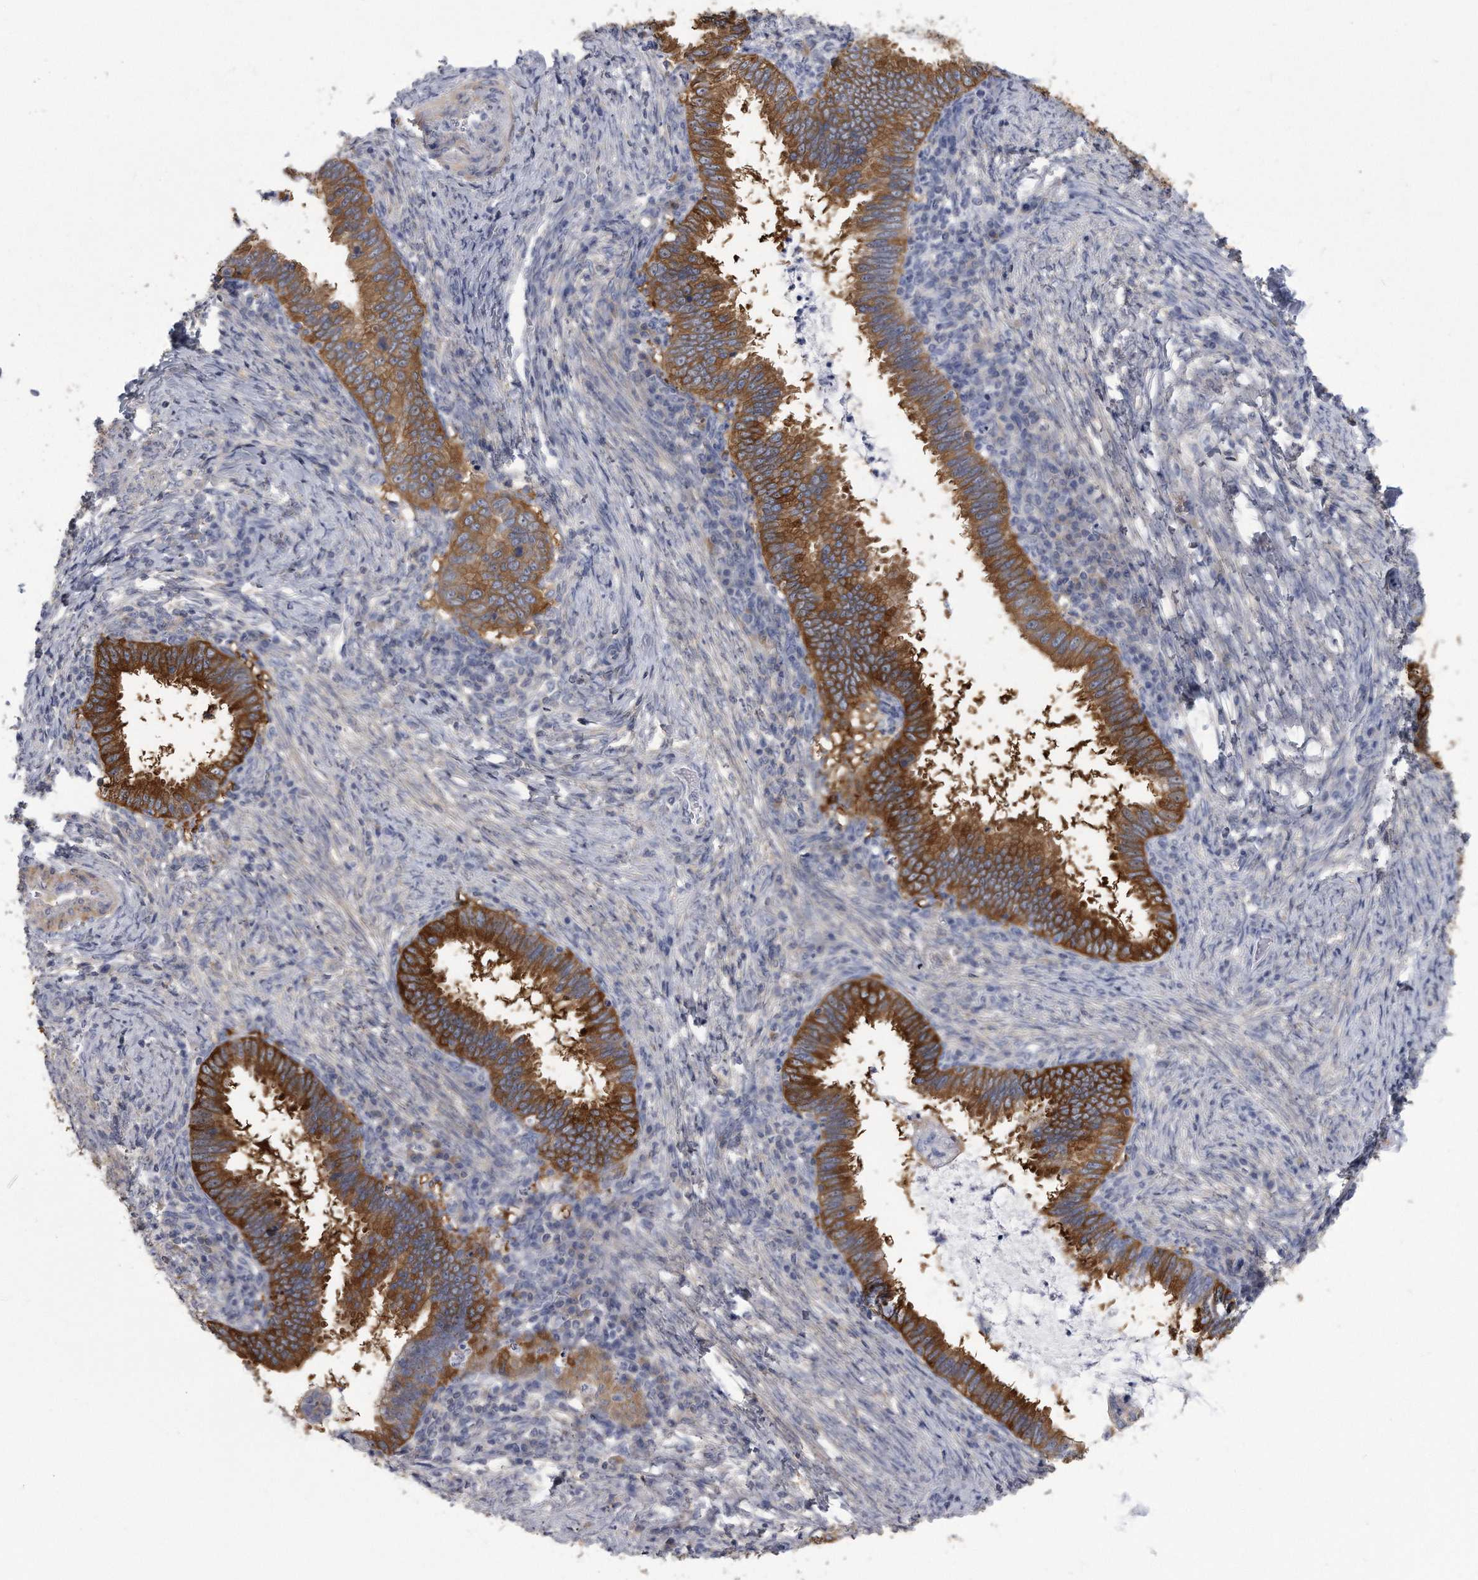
{"staining": {"intensity": "strong", "quantity": ">75%", "location": "cytoplasmic/membranous"}, "tissue": "cervical cancer", "cell_type": "Tumor cells", "image_type": "cancer", "snomed": [{"axis": "morphology", "description": "Adenocarcinoma, NOS"}, {"axis": "topography", "description": "Cervix"}], "caption": "Protein staining exhibits strong cytoplasmic/membranous staining in about >75% of tumor cells in cervical cancer. (brown staining indicates protein expression, while blue staining denotes nuclei).", "gene": "PYGB", "patient": {"sex": "female", "age": 36}}